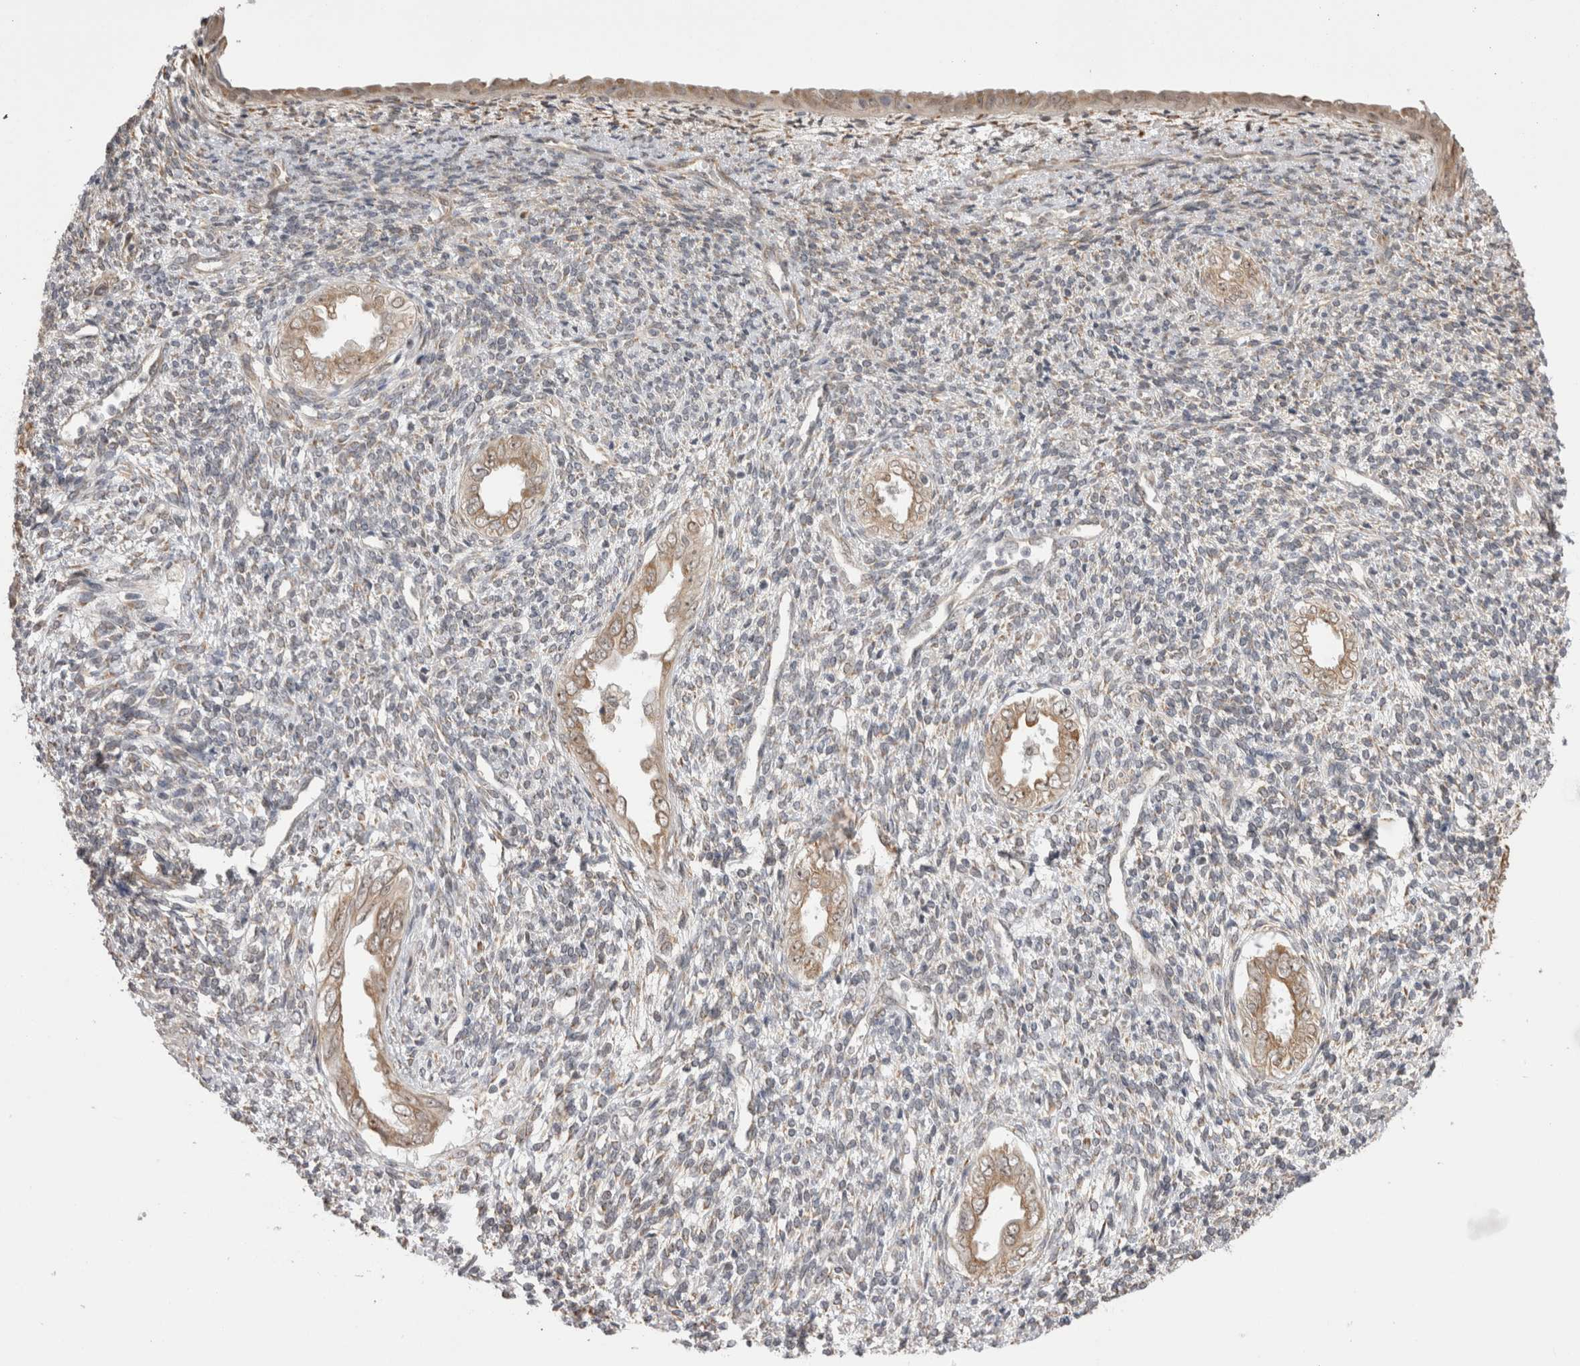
{"staining": {"intensity": "weak", "quantity": "25%-75%", "location": "cytoplasmic/membranous,nuclear"}, "tissue": "endometrium", "cell_type": "Cells in endometrial stroma", "image_type": "normal", "snomed": [{"axis": "morphology", "description": "Normal tissue, NOS"}, {"axis": "topography", "description": "Endometrium"}], "caption": "About 25%-75% of cells in endometrial stroma in benign endometrium exhibit weak cytoplasmic/membranous,nuclear protein positivity as visualized by brown immunohistochemical staining.", "gene": "EXOSC4", "patient": {"sex": "female", "age": 66}}